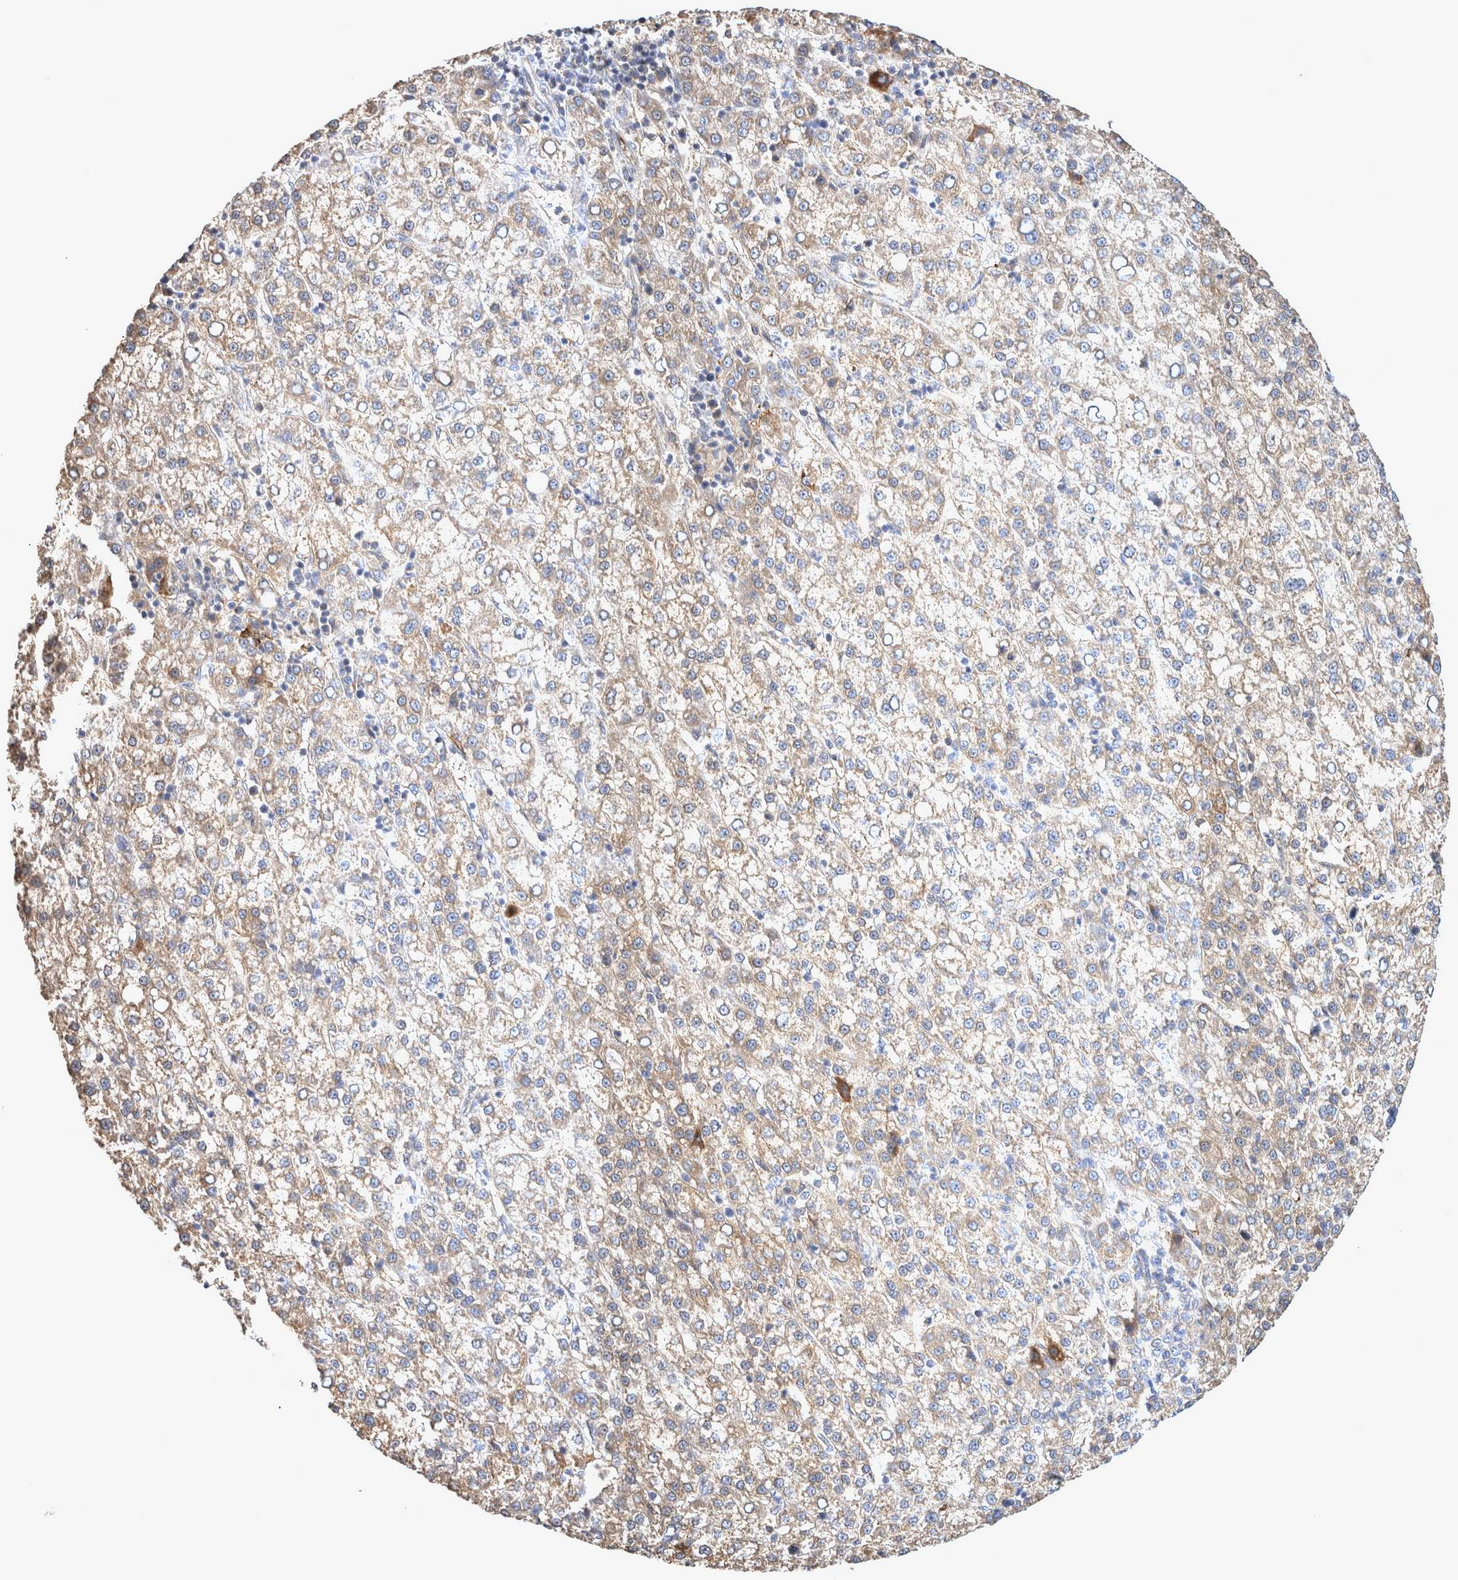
{"staining": {"intensity": "weak", "quantity": ">75%", "location": "cytoplasmic/membranous"}, "tissue": "liver cancer", "cell_type": "Tumor cells", "image_type": "cancer", "snomed": [{"axis": "morphology", "description": "Carcinoma, Hepatocellular, NOS"}, {"axis": "topography", "description": "Liver"}], "caption": "About >75% of tumor cells in human liver hepatocellular carcinoma display weak cytoplasmic/membranous protein positivity as visualized by brown immunohistochemical staining.", "gene": "ATXN2", "patient": {"sex": "female", "age": 58}}